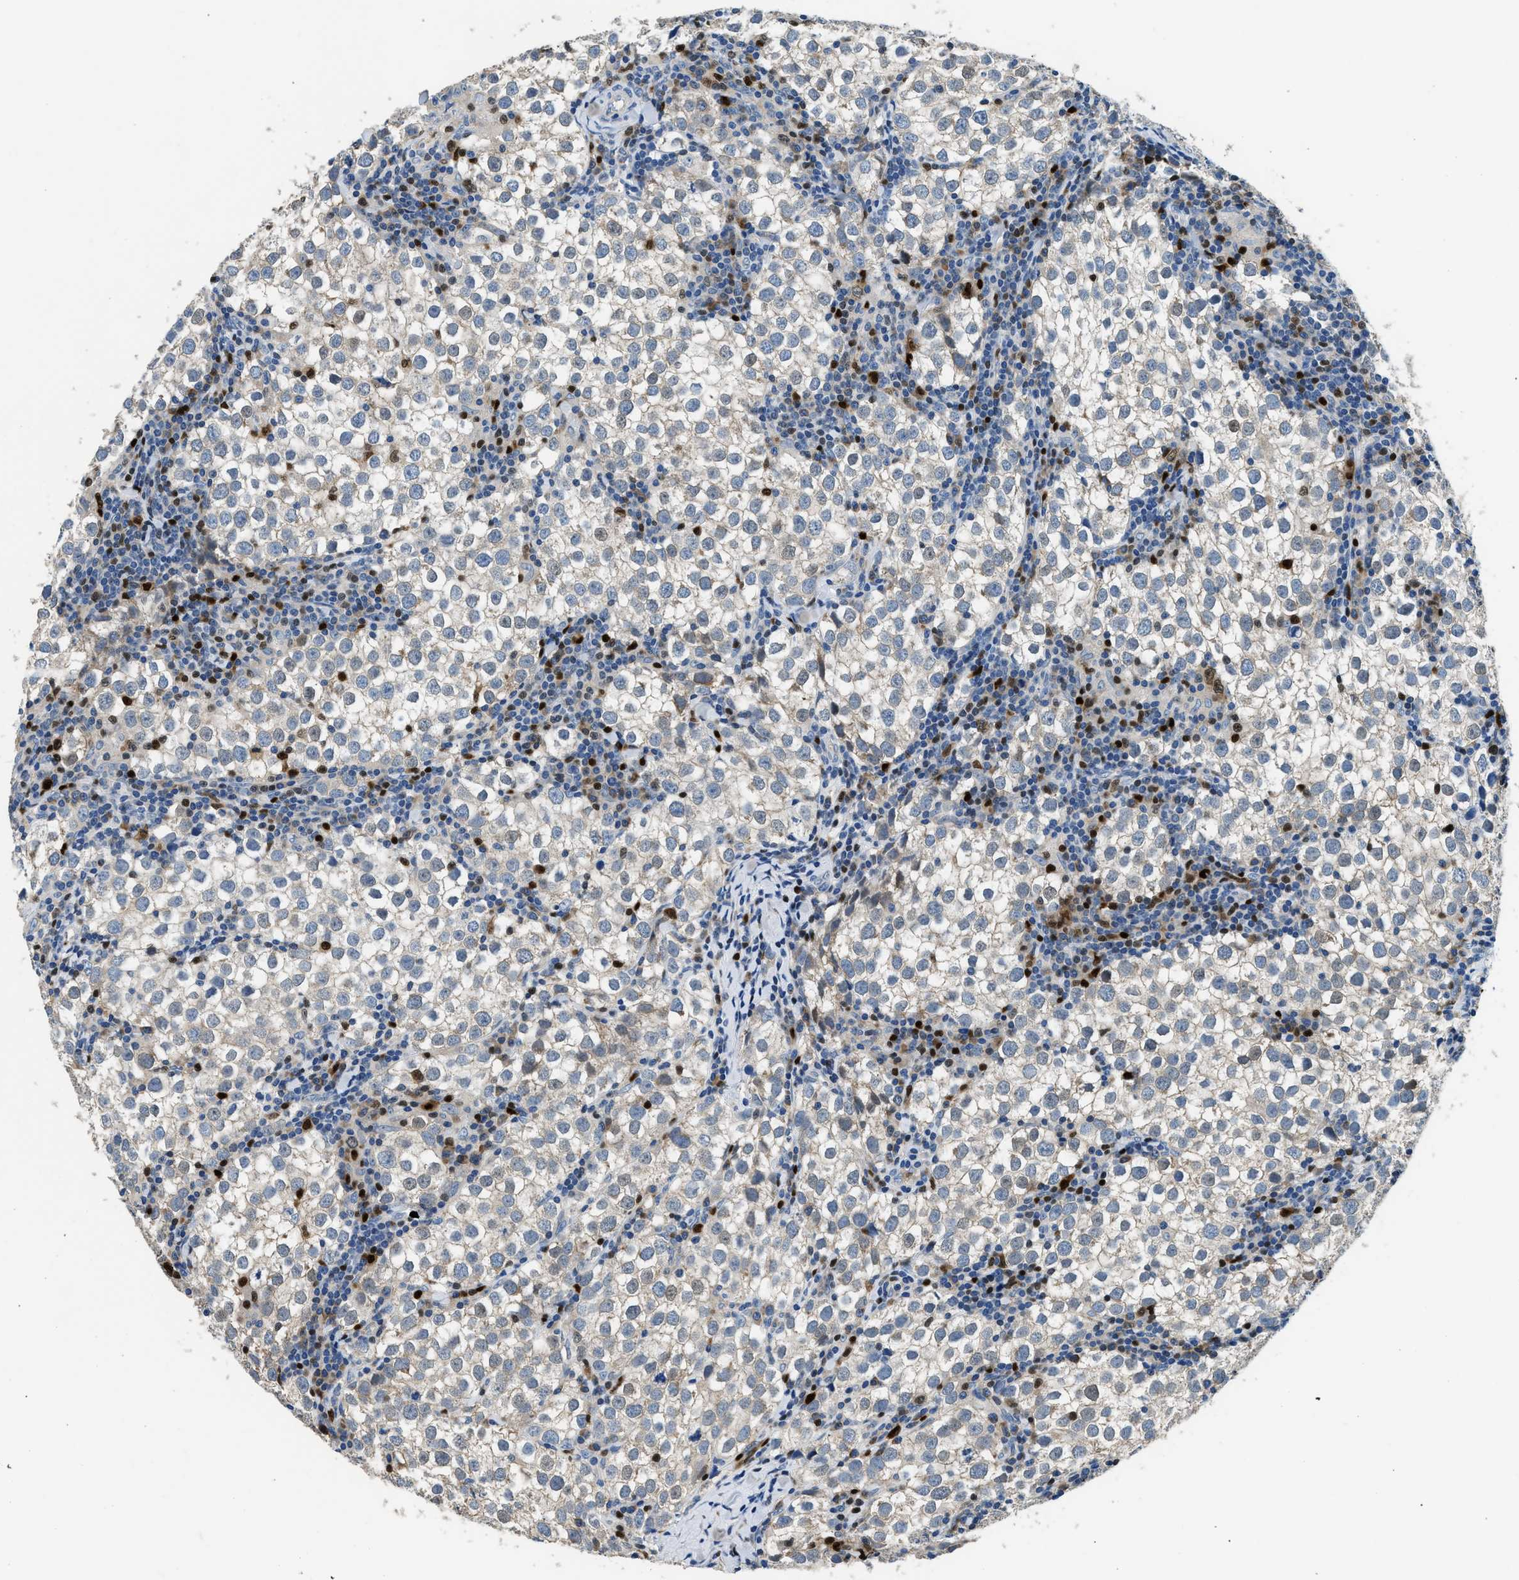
{"staining": {"intensity": "weak", "quantity": "<25%", "location": "cytoplasmic/membranous"}, "tissue": "testis cancer", "cell_type": "Tumor cells", "image_type": "cancer", "snomed": [{"axis": "morphology", "description": "Seminoma, NOS"}, {"axis": "morphology", "description": "Carcinoma, Embryonal, NOS"}, {"axis": "topography", "description": "Testis"}], "caption": "The immunohistochemistry micrograph has no significant expression in tumor cells of testis cancer (embryonal carcinoma) tissue. The staining is performed using DAB brown chromogen with nuclei counter-stained in using hematoxylin.", "gene": "TOX", "patient": {"sex": "male", "age": 36}}